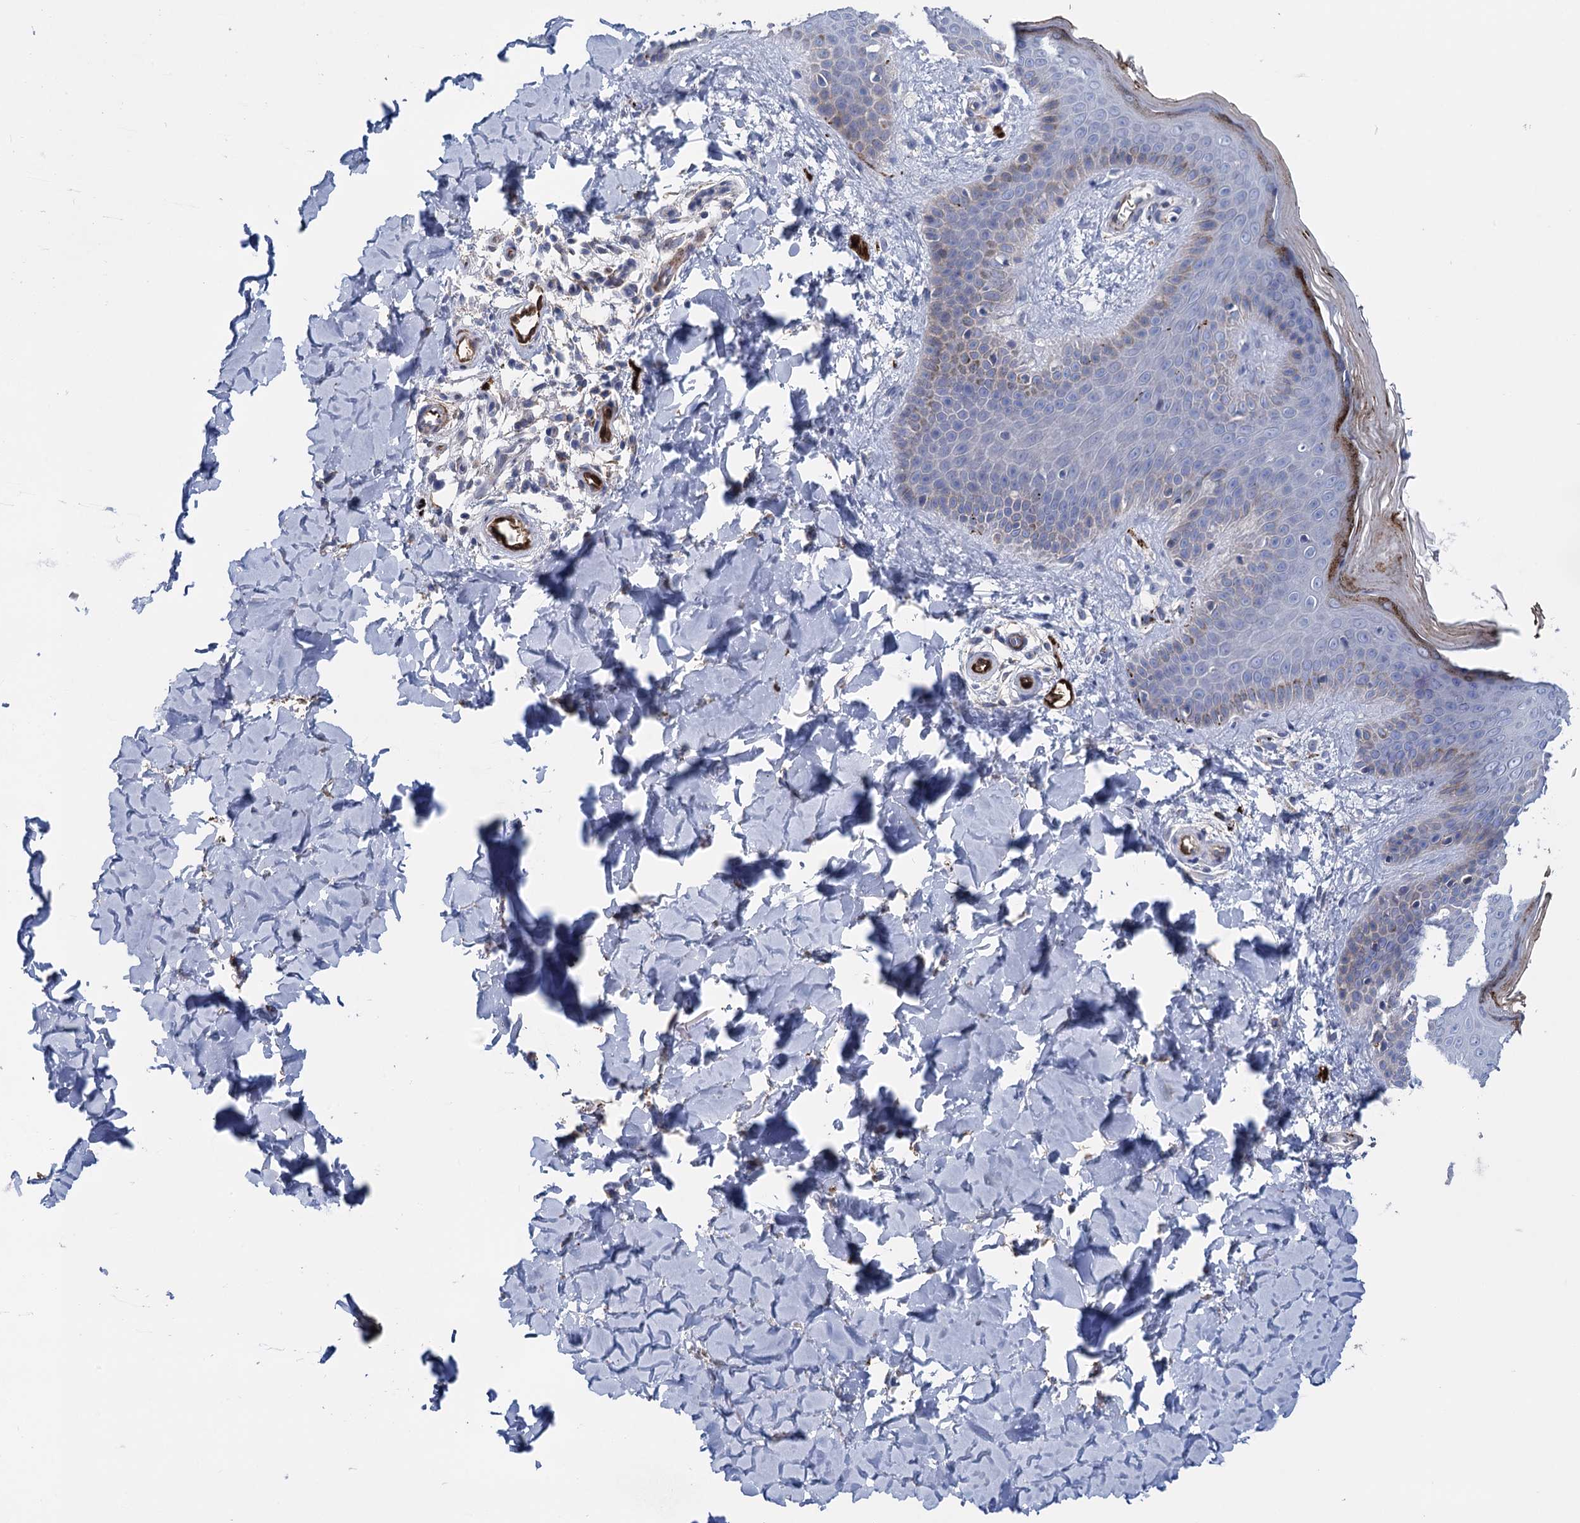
{"staining": {"intensity": "negative", "quantity": "none", "location": "none"}, "tissue": "skin", "cell_type": "Fibroblasts", "image_type": "normal", "snomed": [{"axis": "morphology", "description": "Normal tissue, NOS"}, {"axis": "topography", "description": "Skin"}], "caption": "Histopathology image shows no protein expression in fibroblasts of normal skin. (DAB immunohistochemistry (IHC), high magnification).", "gene": "SNCG", "patient": {"sex": "male", "age": 36}}